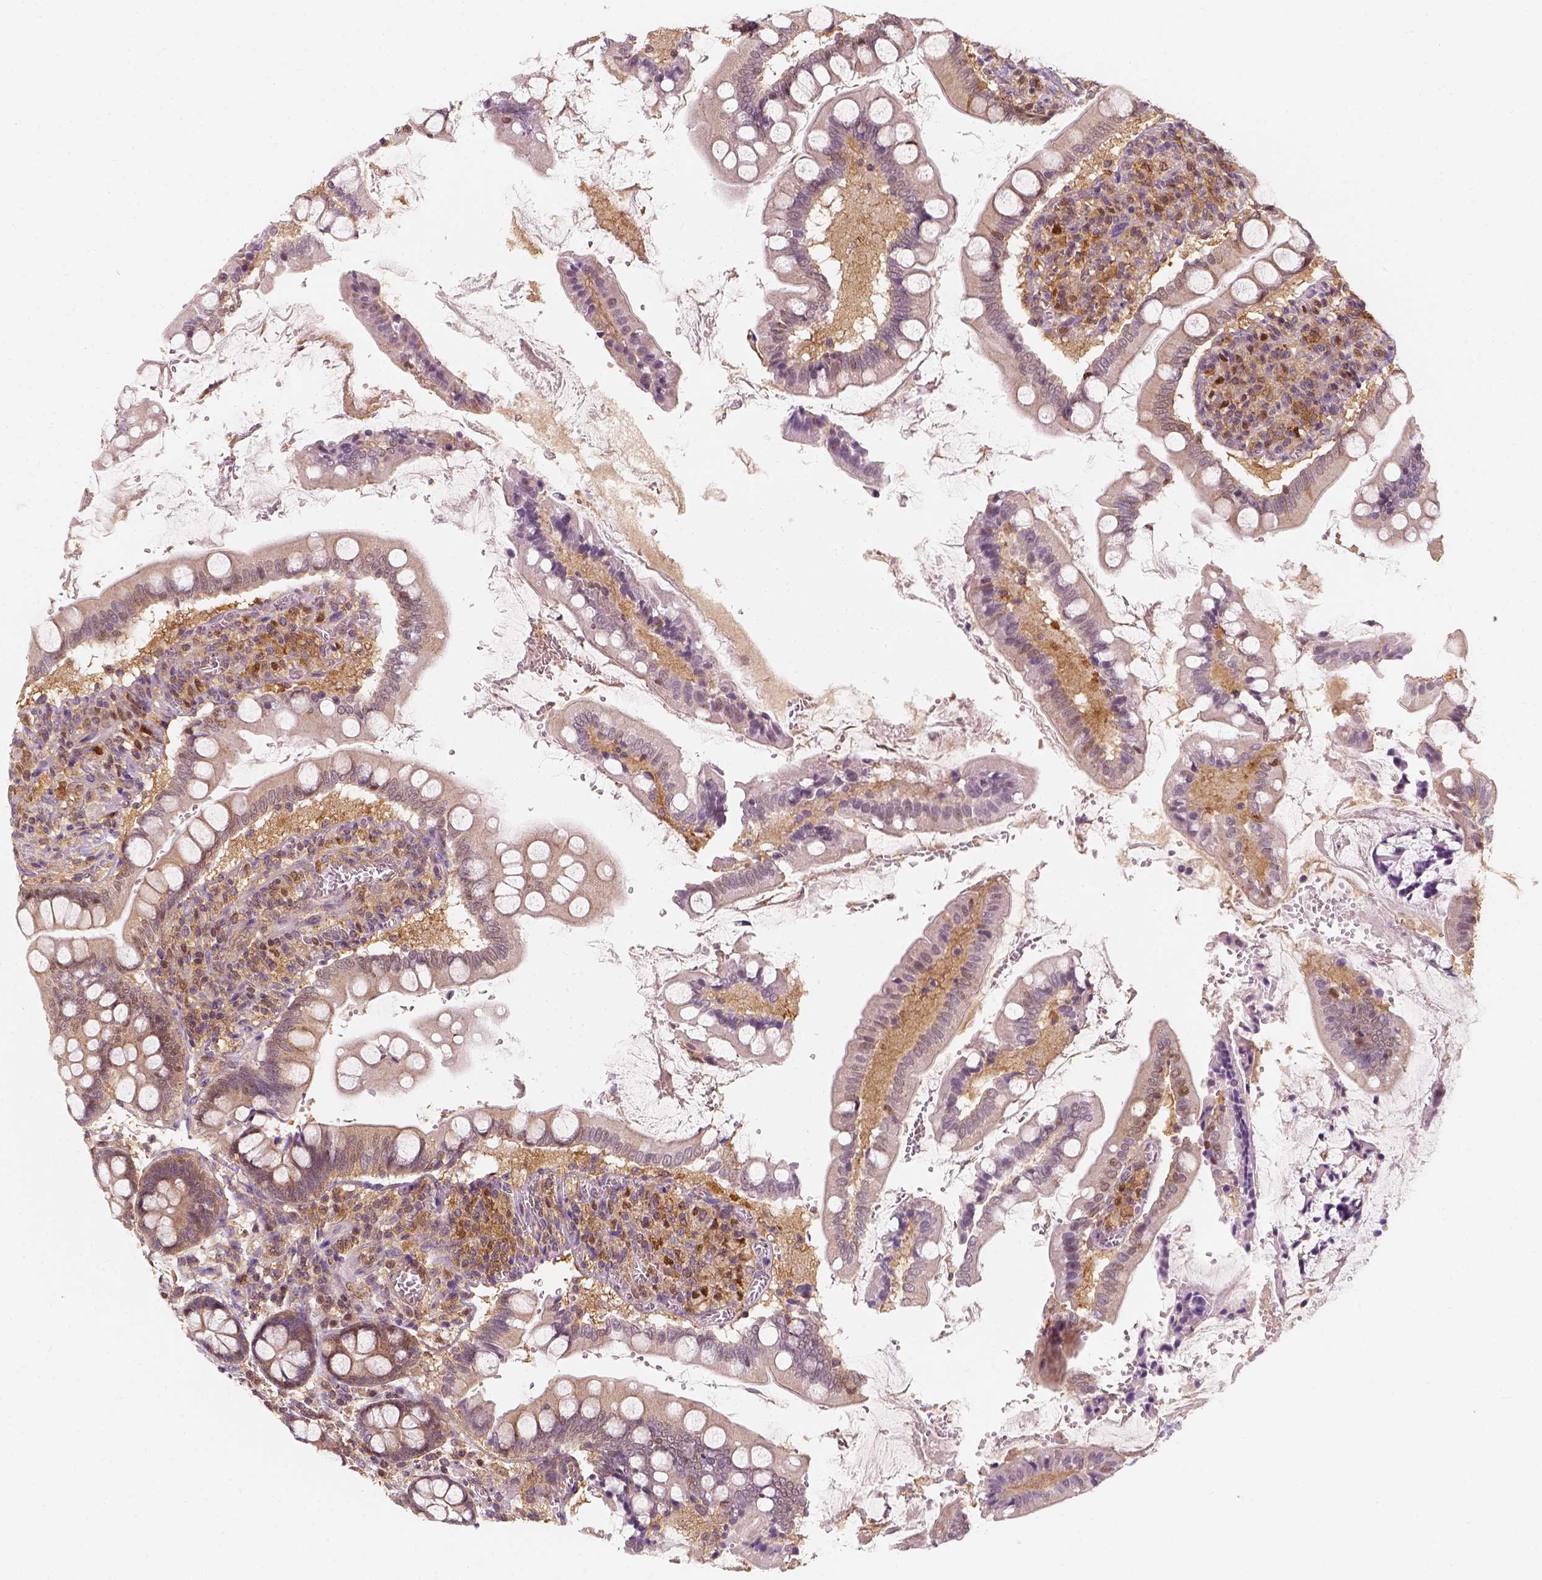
{"staining": {"intensity": "moderate", "quantity": "<25%", "location": "cytoplasmic/membranous,nuclear"}, "tissue": "small intestine", "cell_type": "Glandular cells", "image_type": "normal", "snomed": [{"axis": "morphology", "description": "Normal tissue, NOS"}, {"axis": "topography", "description": "Small intestine"}], "caption": "Moderate cytoplasmic/membranous,nuclear positivity for a protein is present in approximately <25% of glandular cells of benign small intestine using immunohistochemistry.", "gene": "SQSTM1", "patient": {"sex": "female", "age": 56}}